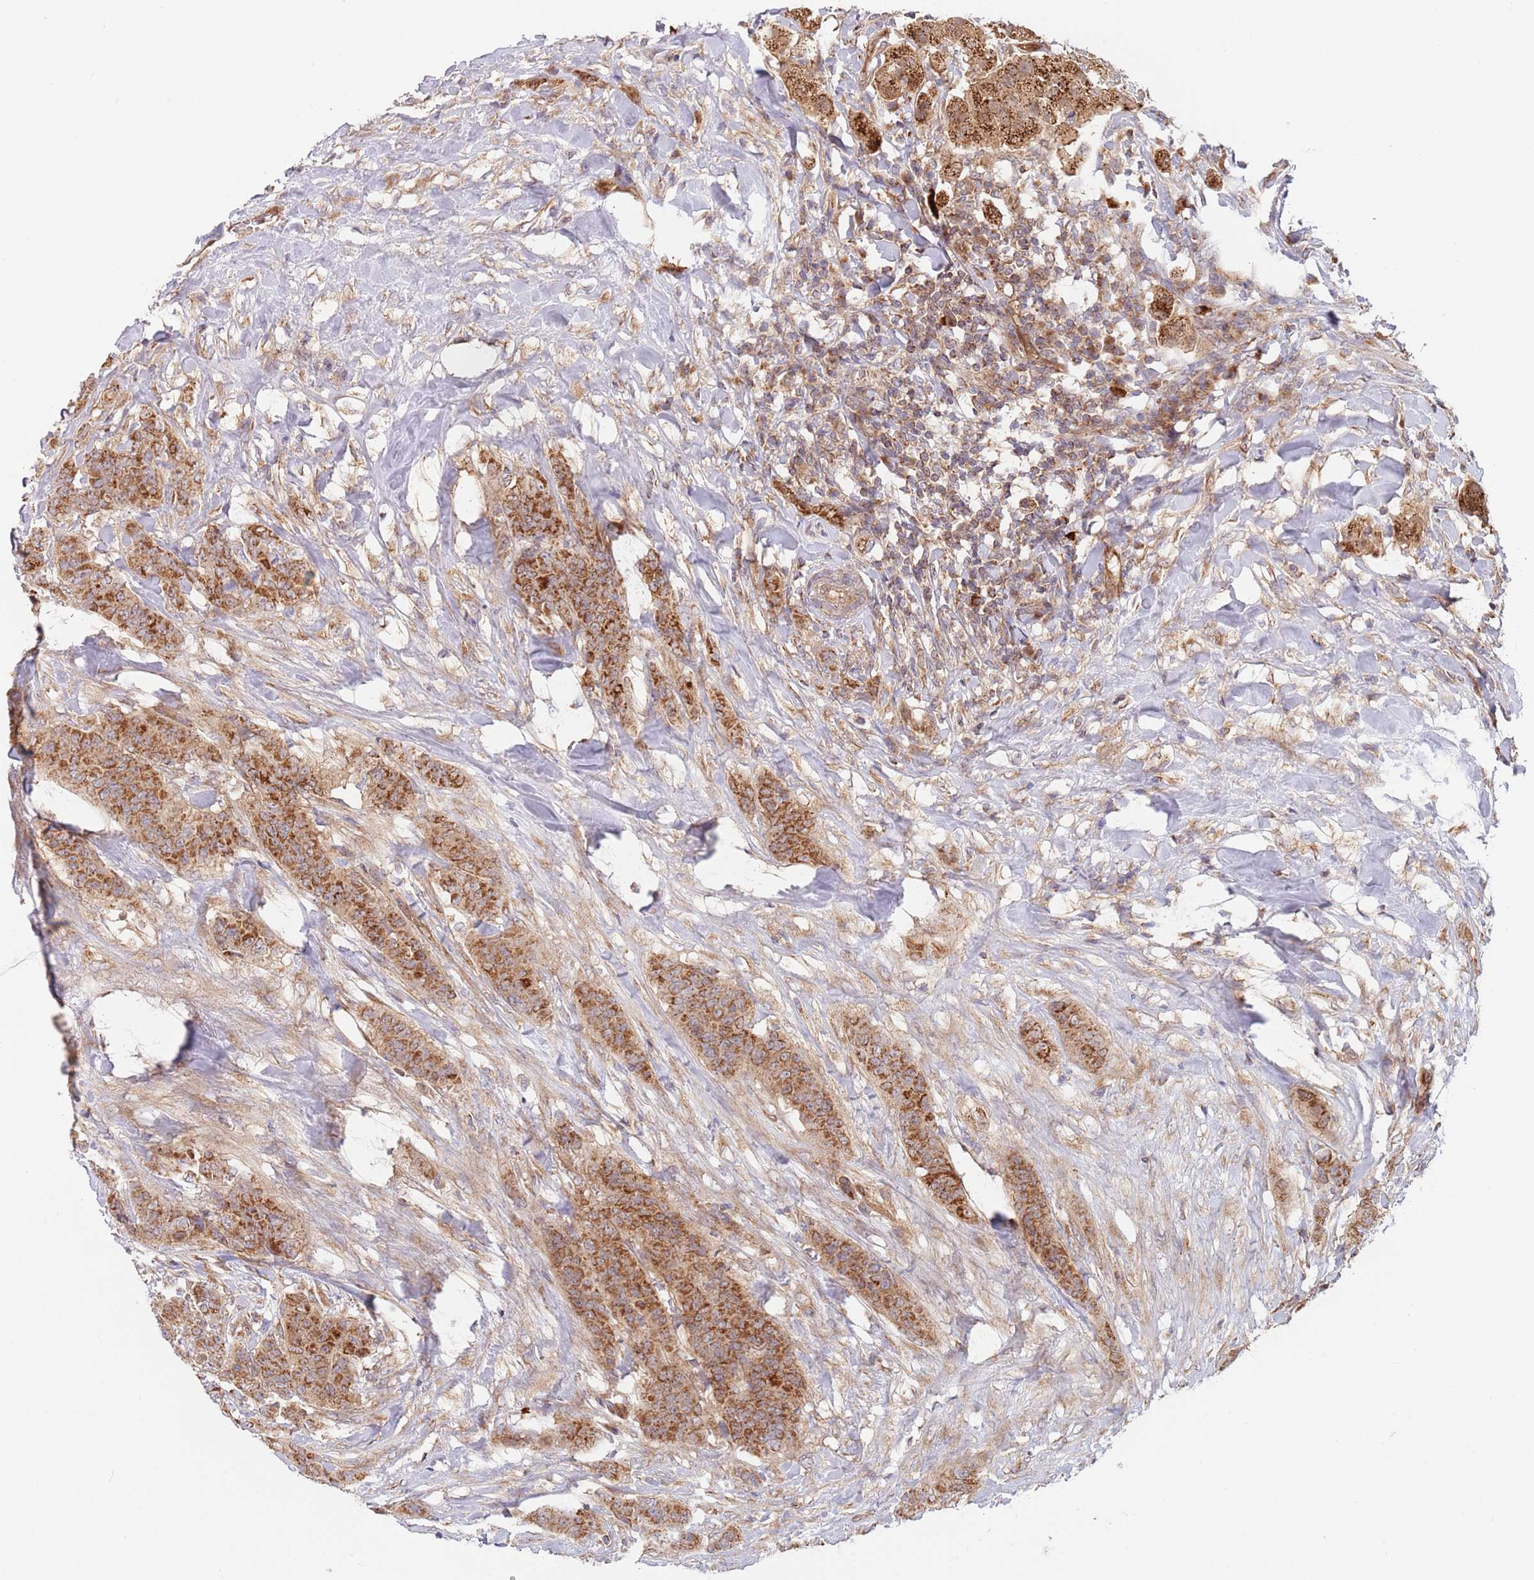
{"staining": {"intensity": "moderate", "quantity": ">75%", "location": "cytoplasmic/membranous"}, "tissue": "breast cancer", "cell_type": "Tumor cells", "image_type": "cancer", "snomed": [{"axis": "morphology", "description": "Duct carcinoma"}, {"axis": "topography", "description": "Breast"}], "caption": "Protein expression analysis of human breast cancer reveals moderate cytoplasmic/membranous staining in about >75% of tumor cells.", "gene": "GUK1", "patient": {"sex": "female", "age": 40}}